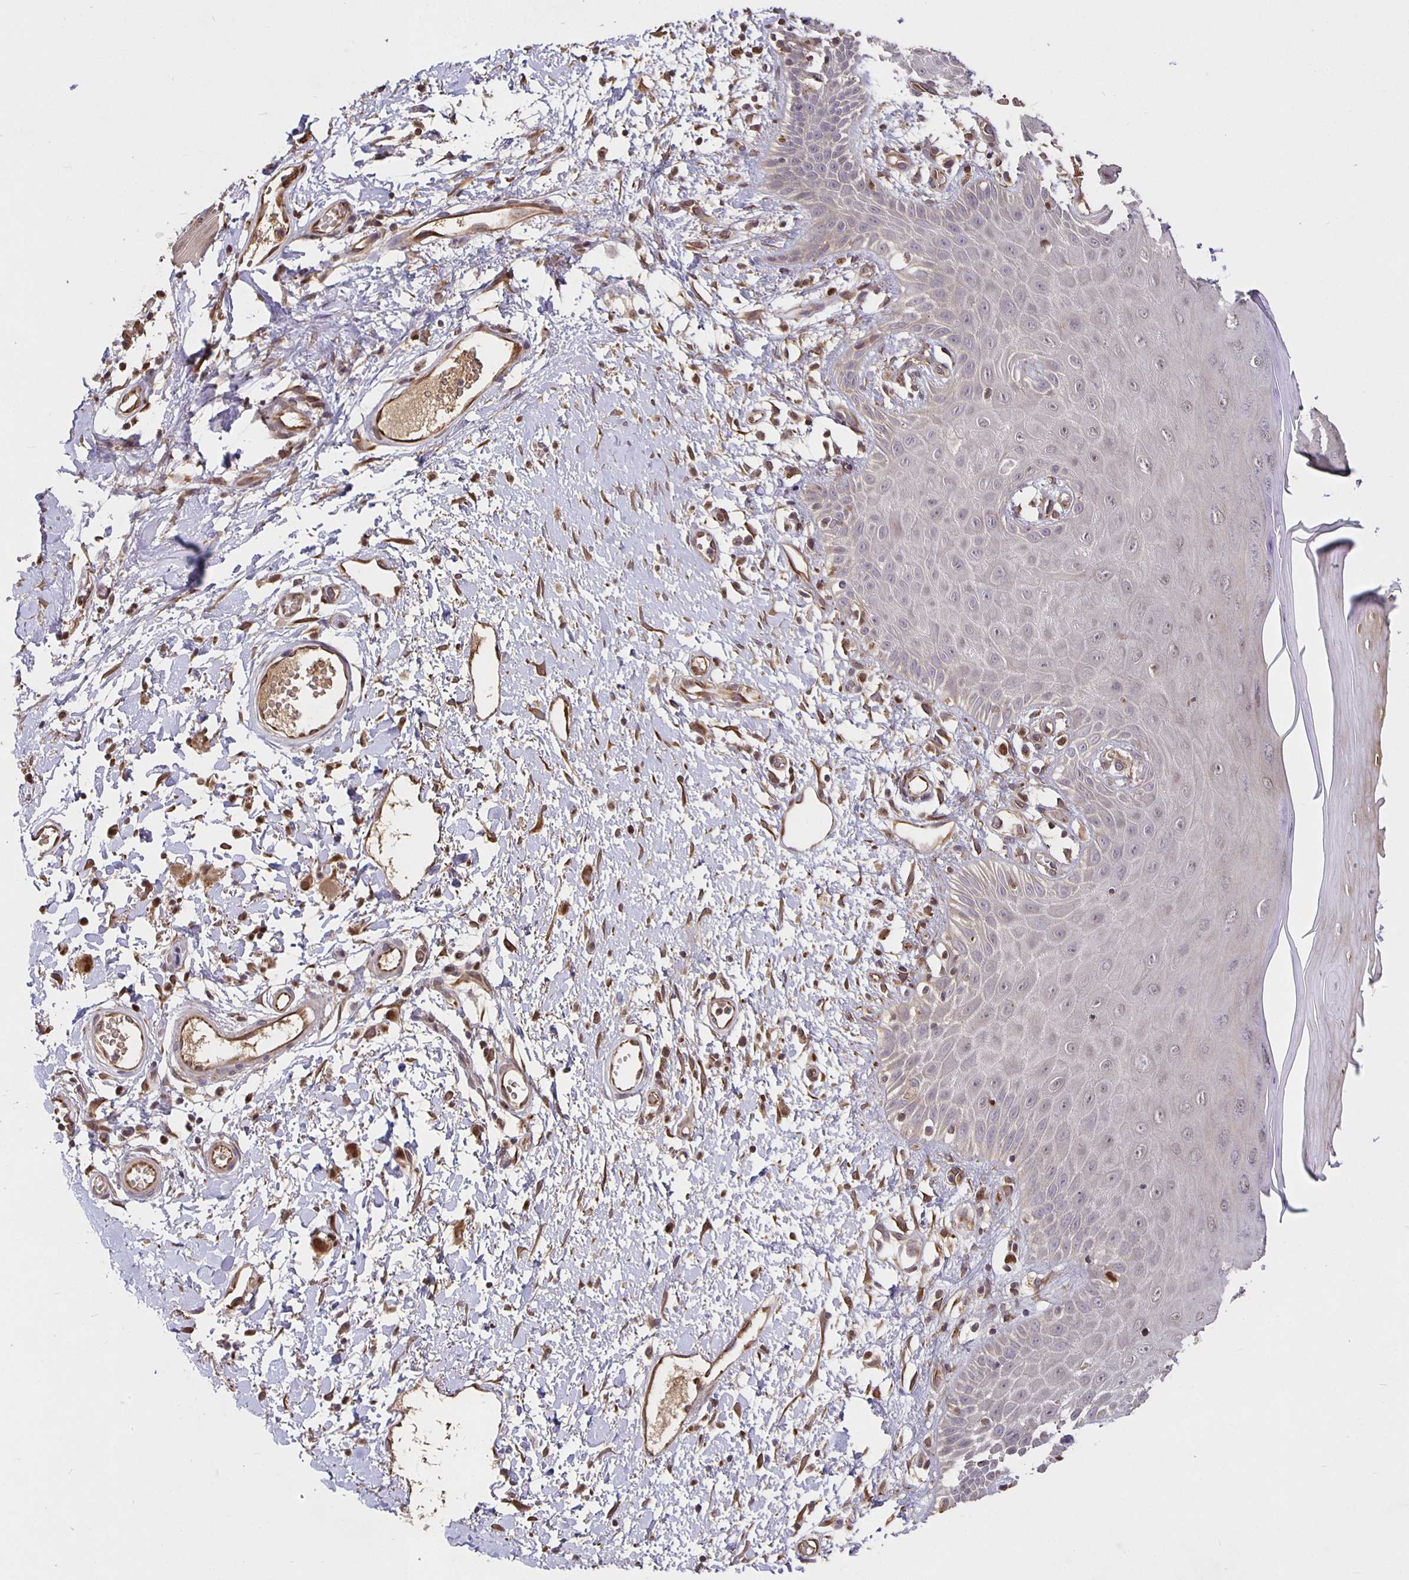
{"staining": {"intensity": "weak", "quantity": "25%-75%", "location": "cytoplasmic/membranous,nuclear"}, "tissue": "skin", "cell_type": "Epidermal cells", "image_type": "normal", "snomed": [{"axis": "morphology", "description": "Normal tissue, NOS"}, {"axis": "topography", "description": "Anal"}, {"axis": "topography", "description": "Peripheral nerve tissue"}], "caption": "An immunohistochemistry micrograph of normal tissue is shown. Protein staining in brown highlights weak cytoplasmic/membranous,nuclear positivity in skin within epidermal cells. (IHC, brightfield microscopy, high magnification).", "gene": "NOG", "patient": {"sex": "male", "age": 78}}